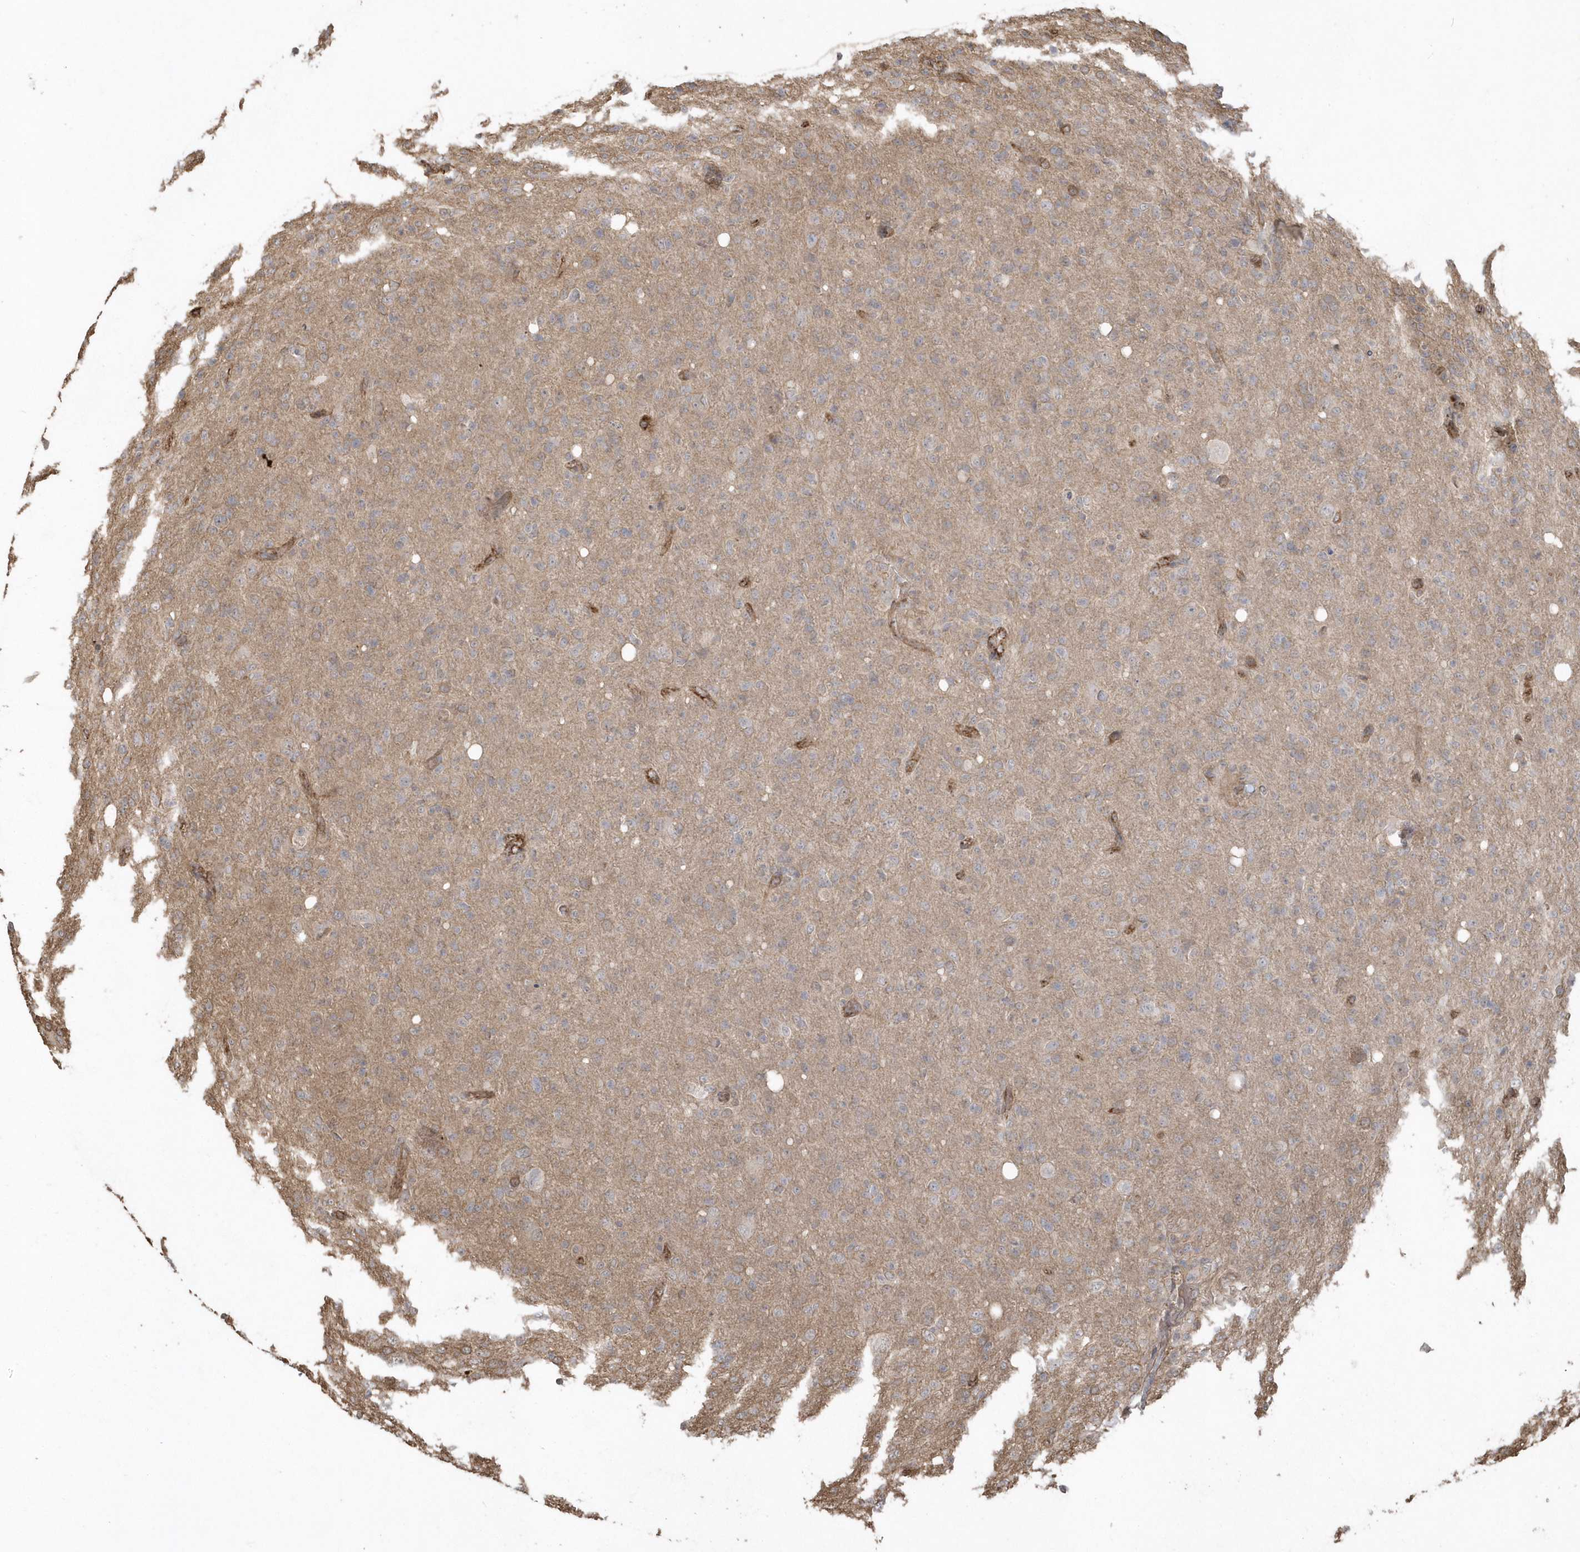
{"staining": {"intensity": "negative", "quantity": "none", "location": "none"}, "tissue": "glioma", "cell_type": "Tumor cells", "image_type": "cancer", "snomed": [{"axis": "morphology", "description": "Glioma, malignant, High grade"}, {"axis": "topography", "description": "Brain"}], "caption": "This is an IHC micrograph of glioma. There is no staining in tumor cells.", "gene": "HERPUD1", "patient": {"sex": "female", "age": 57}}